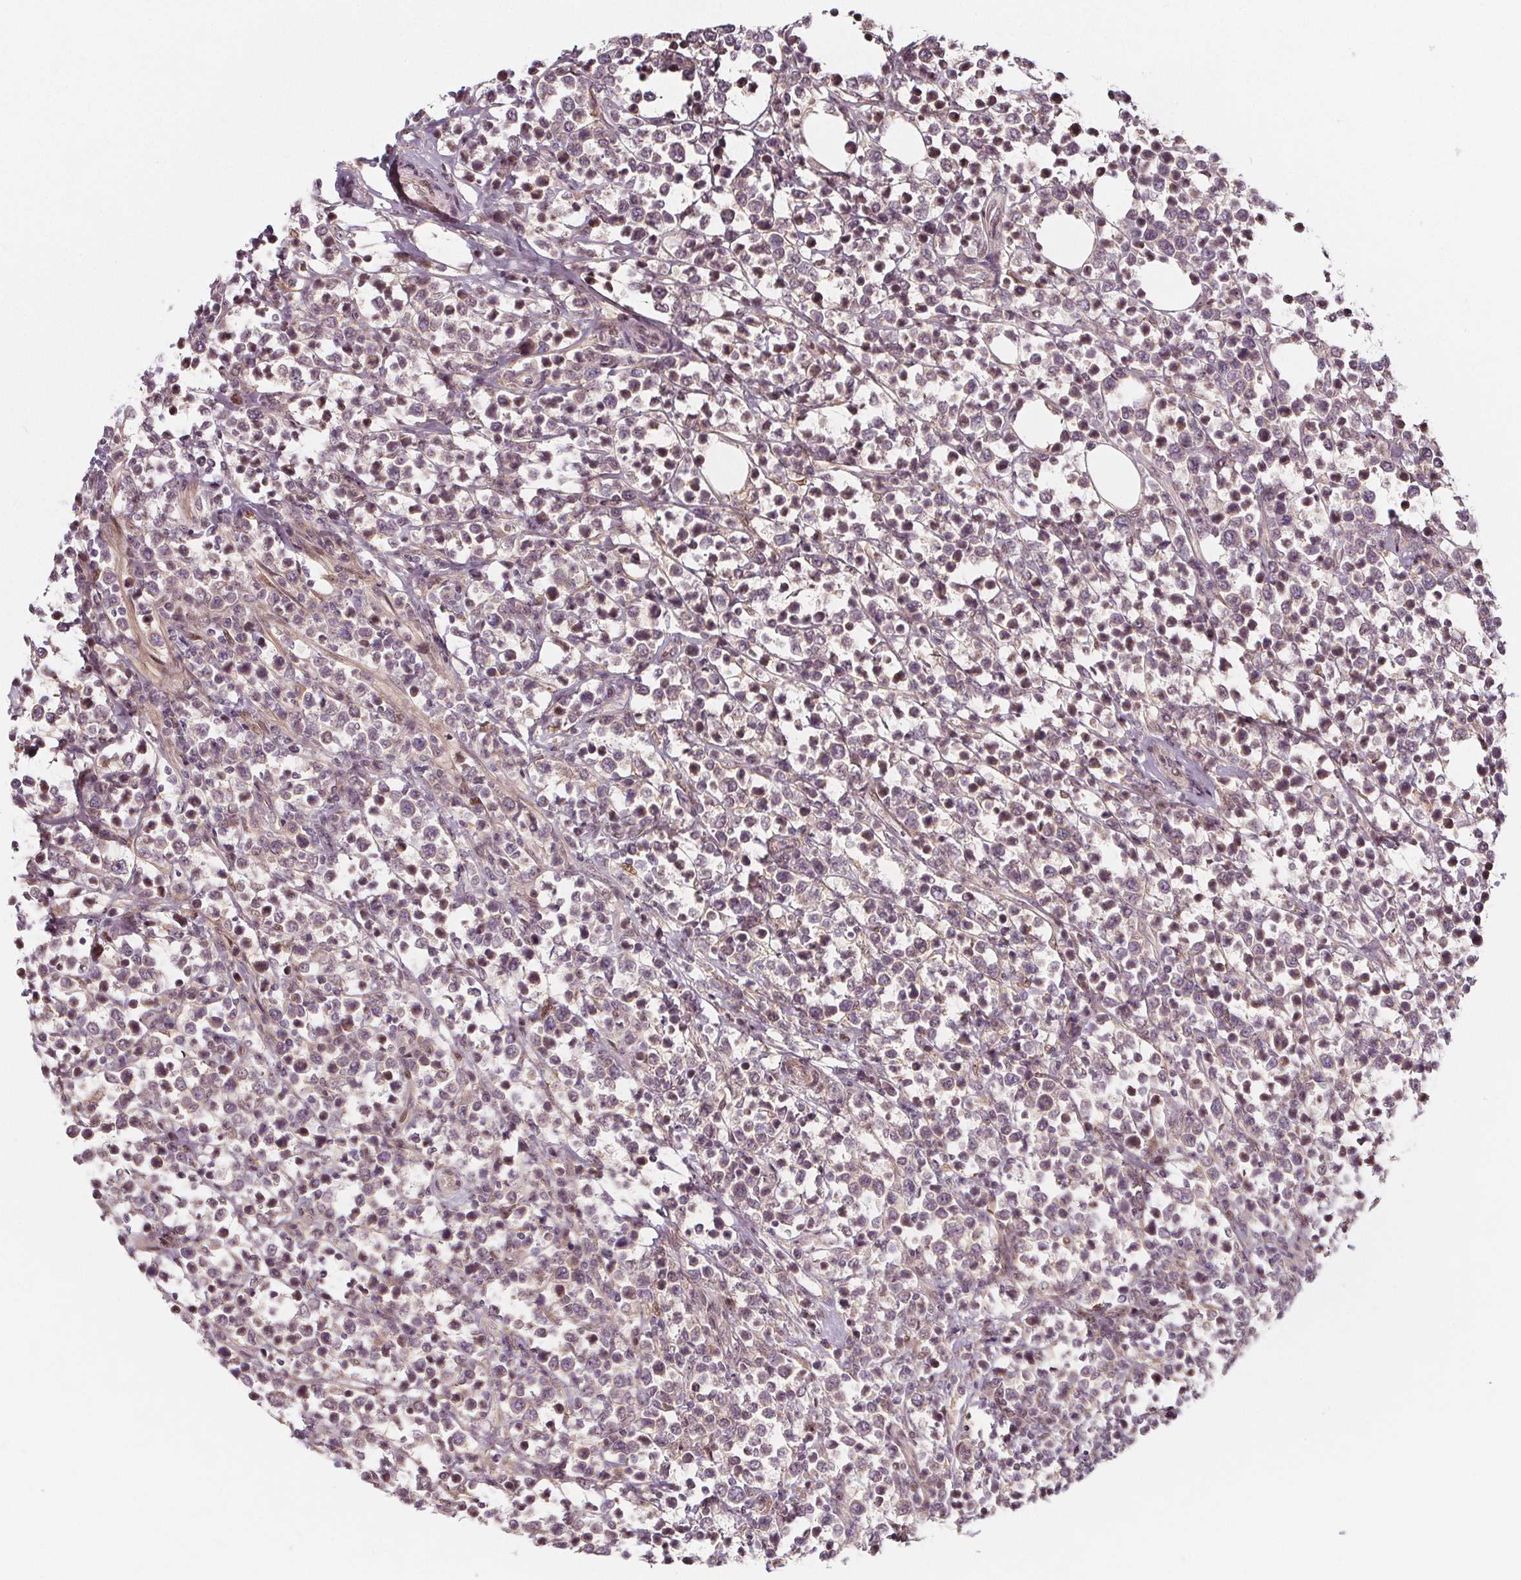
{"staining": {"intensity": "negative", "quantity": "none", "location": "none"}, "tissue": "lymphoma", "cell_type": "Tumor cells", "image_type": "cancer", "snomed": [{"axis": "morphology", "description": "Malignant lymphoma, non-Hodgkin's type, High grade"}, {"axis": "topography", "description": "Soft tissue"}], "caption": "IHC micrograph of neoplastic tissue: malignant lymphoma, non-Hodgkin's type (high-grade) stained with DAB (3,3'-diaminobenzidine) reveals no significant protein positivity in tumor cells.", "gene": "AKT1S1", "patient": {"sex": "female", "age": 56}}